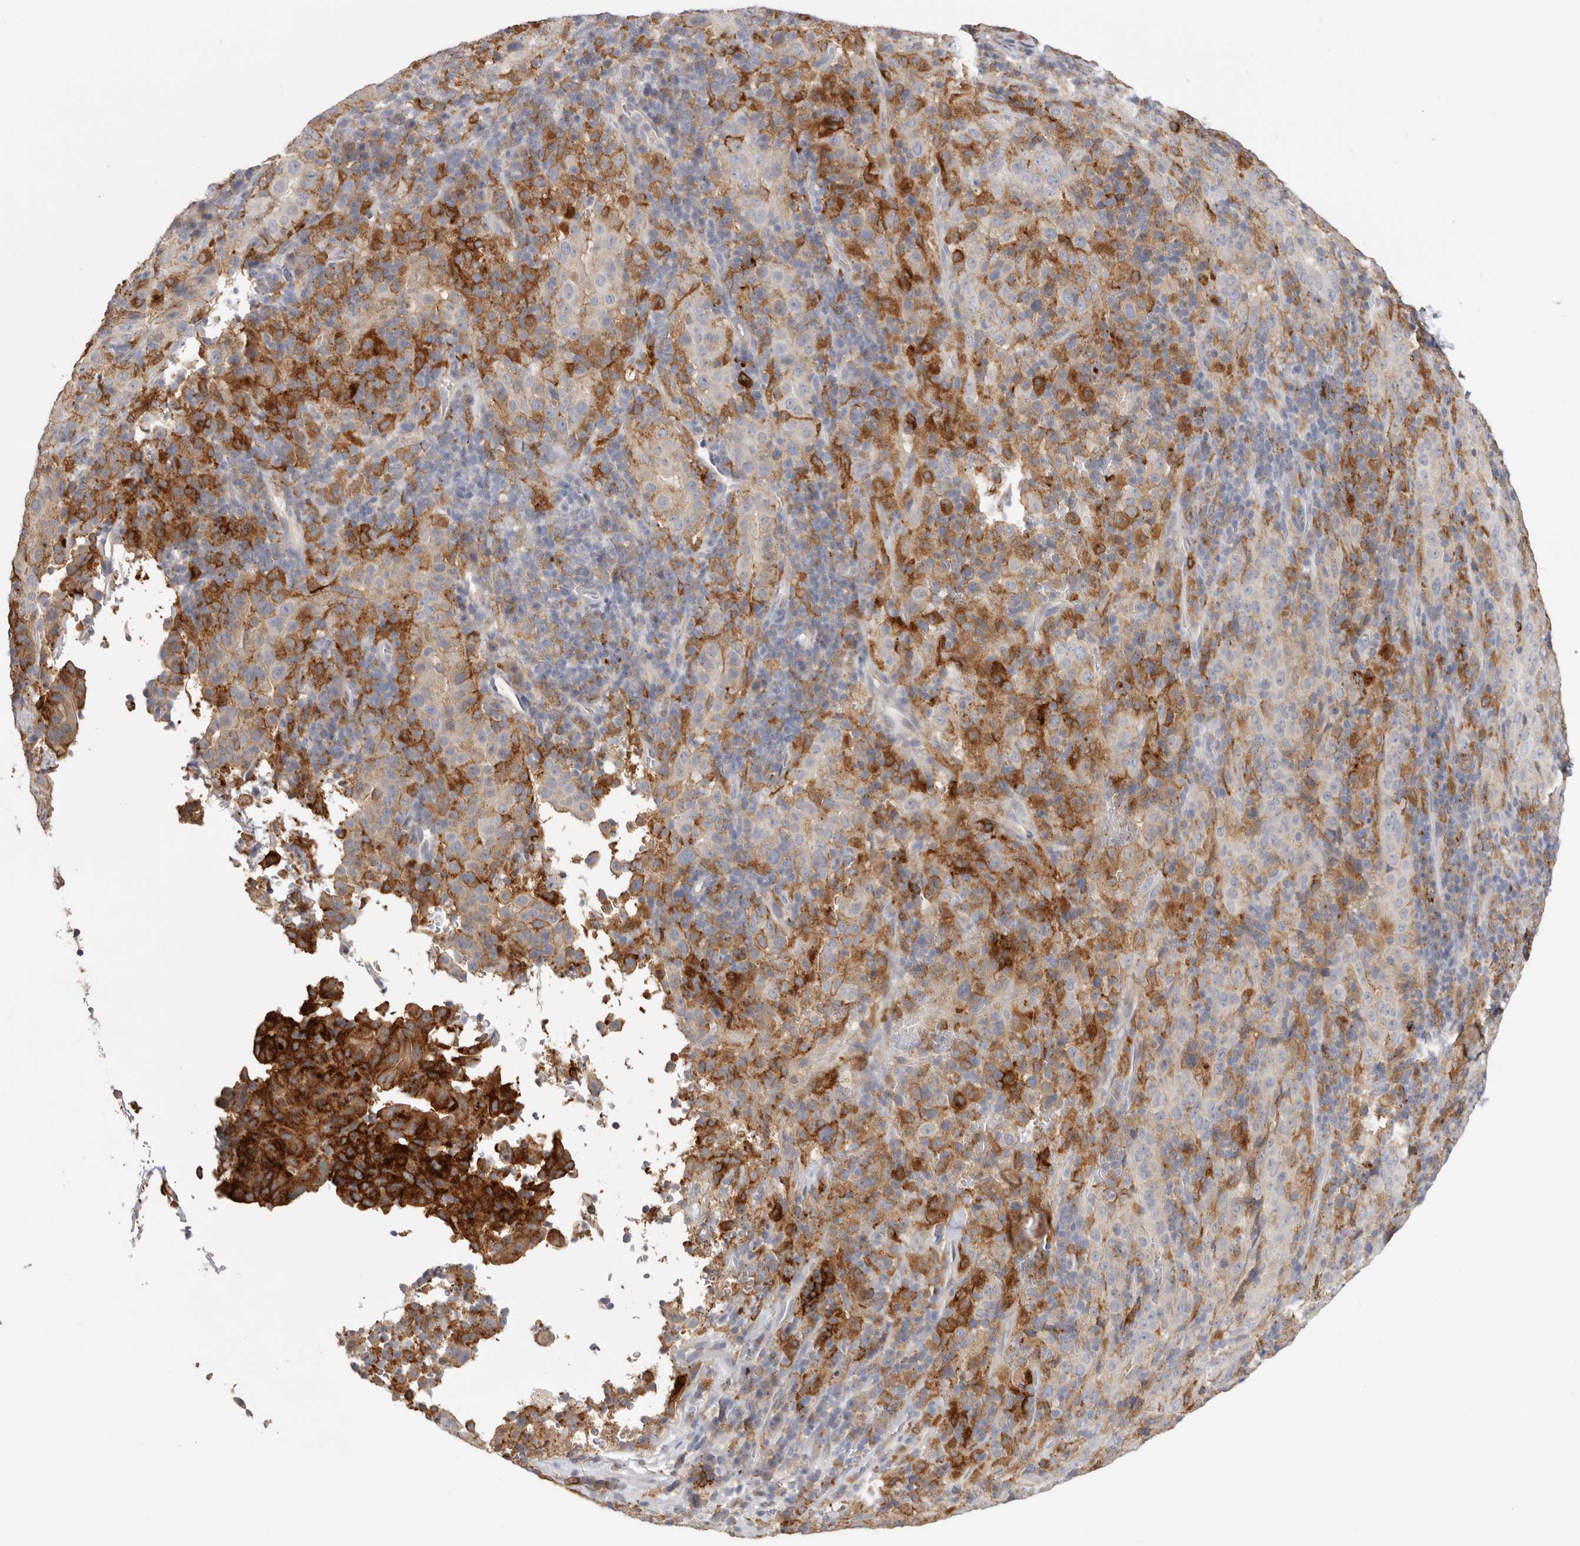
{"staining": {"intensity": "moderate", "quantity": ">75%", "location": "cytoplasmic/membranous"}, "tissue": "pancreatic cancer", "cell_type": "Tumor cells", "image_type": "cancer", "snomed": [{"axis": "morphology", "description": "Adenocarcinoma, NOS"}, {"axis": "topography", "description": "Pancreas"}], "caption": "Tumor cells show medium levels of moderate cytoplasmic/membranous positivity in approximately >75% of cells in pancreatic cancer.", "gene": "TFRC", "patient": {"sex": "male", "age": 63}}